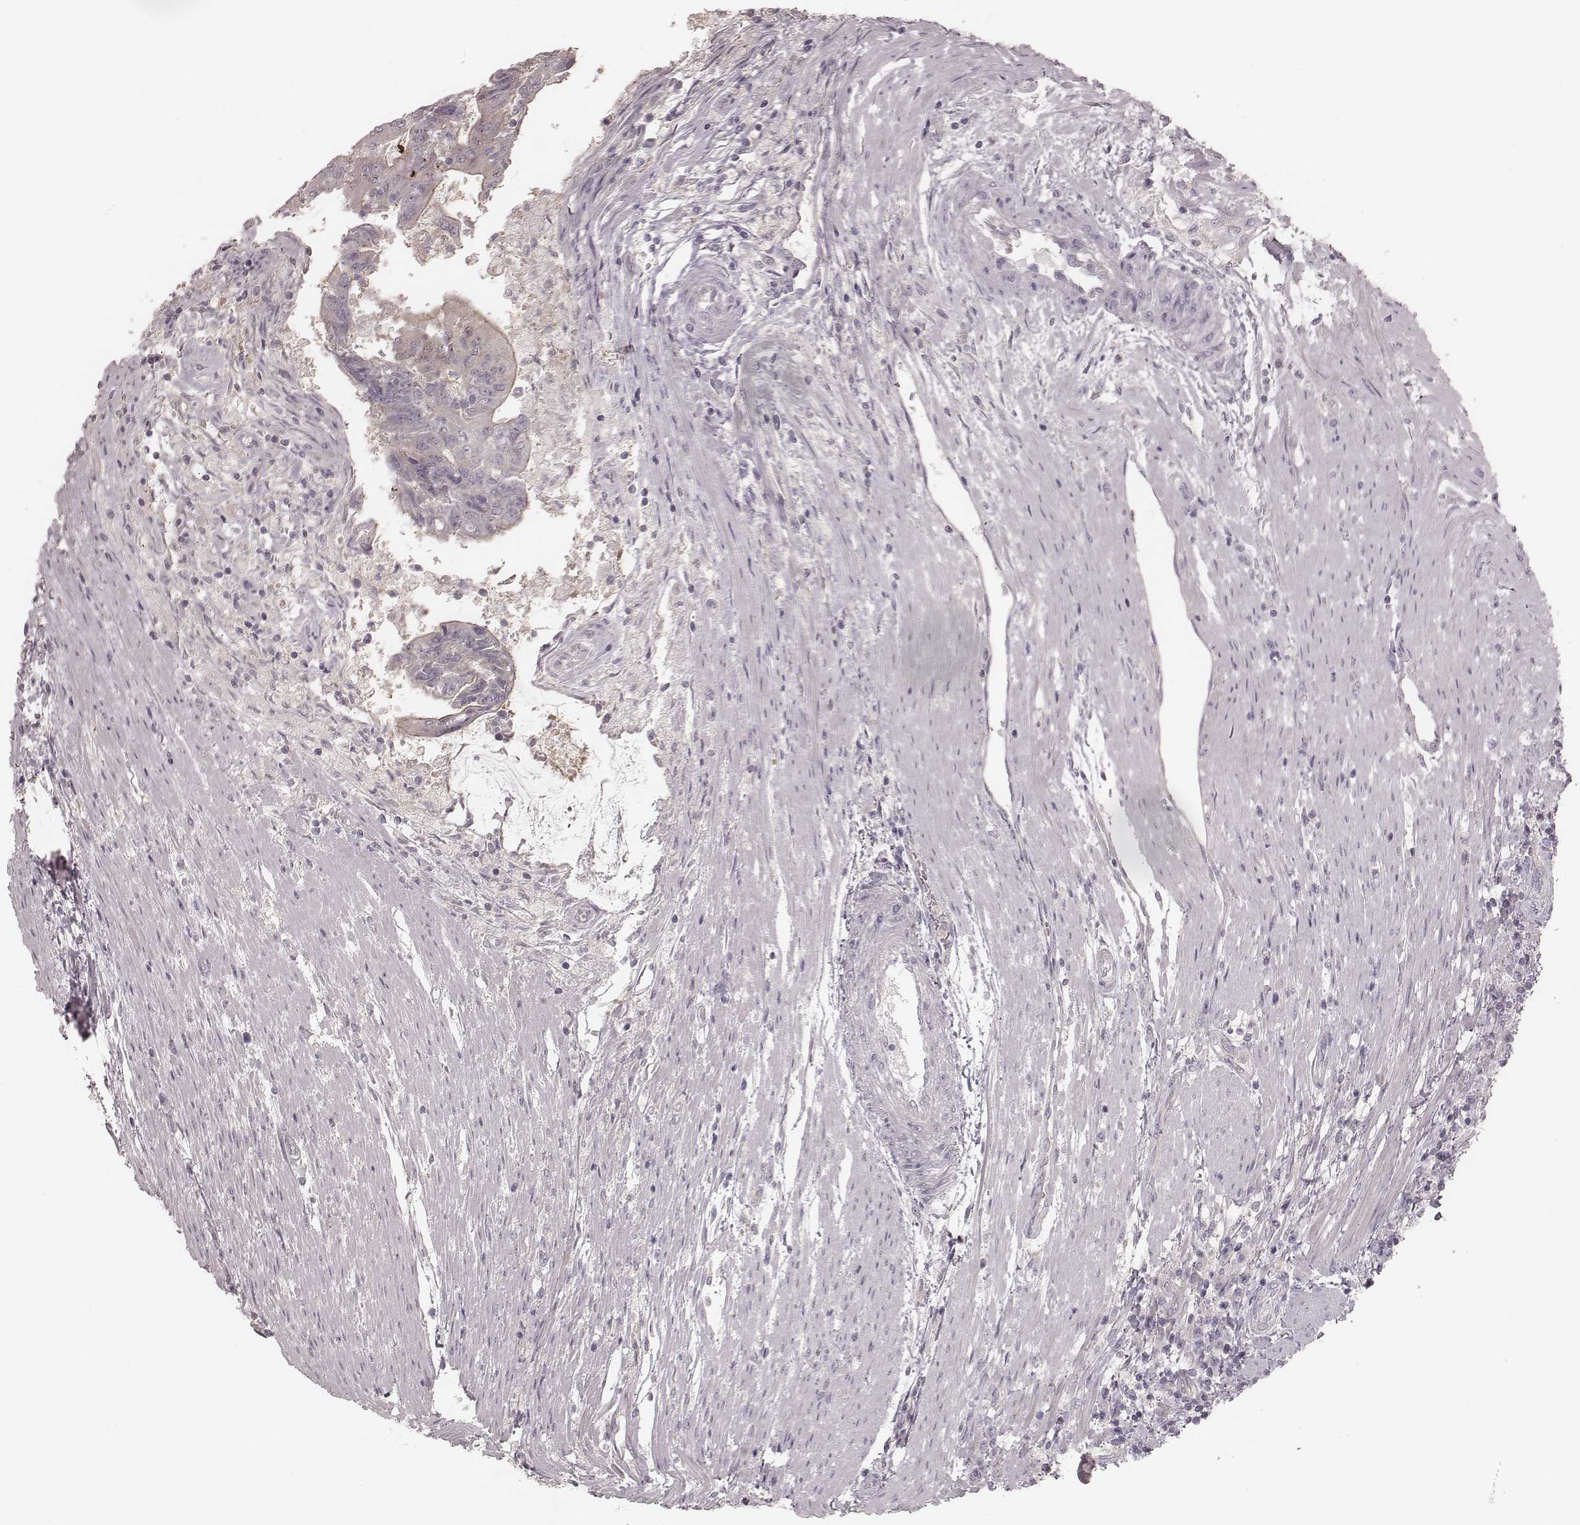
{"staining": {"intensity": "weak", "quantity": "<25%", "location": "cytoplasmic/membranous"}, "tissue": "colorectal cancer", "cell_type": "Tumor cells", "image_type": "cancer", "snomed": [{"axis": "morphology", "description": "Adenocarcinoma, NOS"}, {"axis": "topography", "description": "Colon"}], "caption": "Tumor cells show no significant positivity in colorectal adenocarcinoma. (DAB immunohistochemistry (IHC), high magnification).", "gene": "TDRD5", "patient": {"sex": "female", "age": 70}}